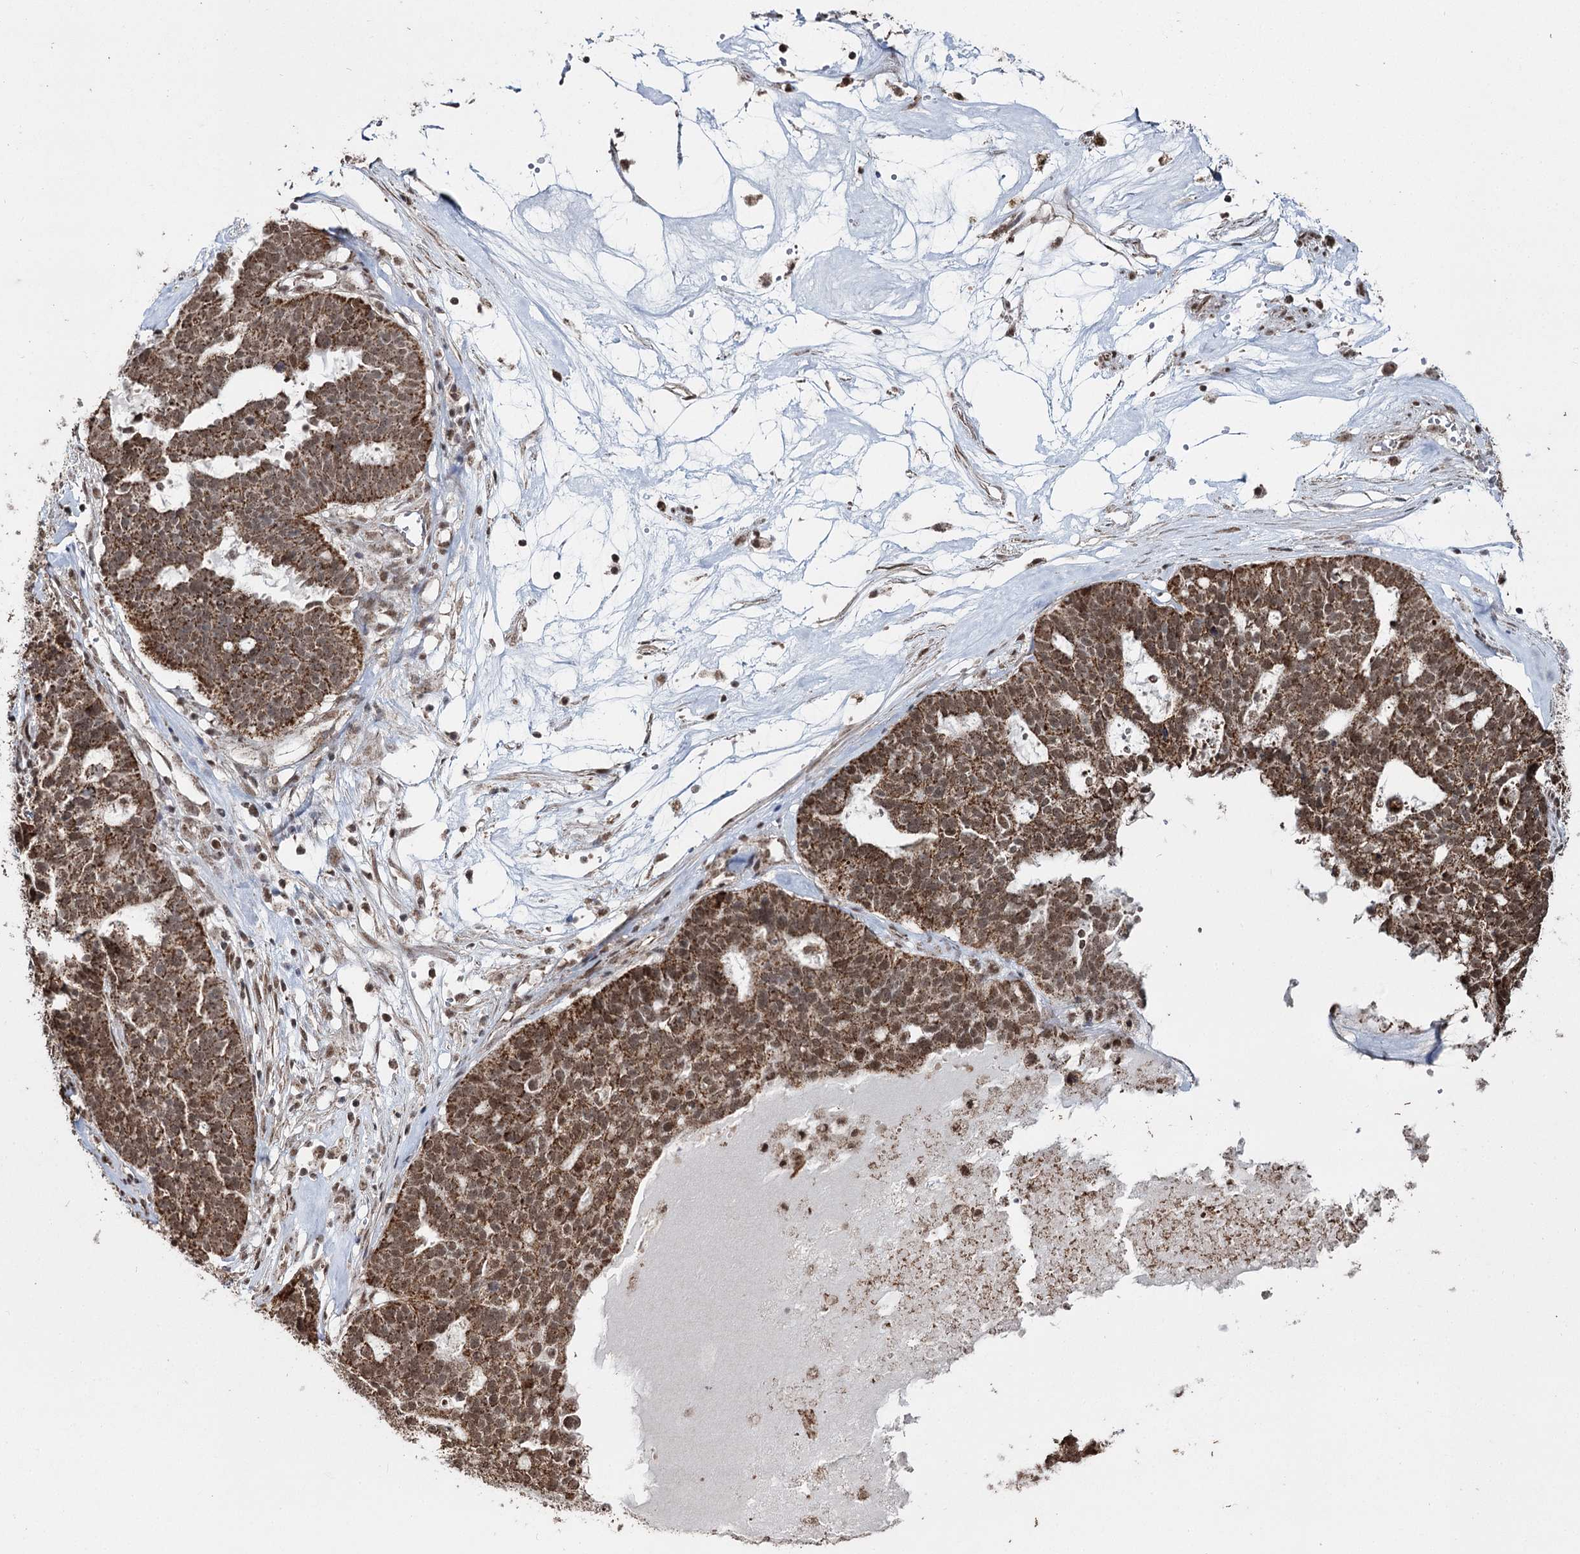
{"staining": {"intensity": "moderate", "quantity": ">75%", "location": "cytoplasmic/membranous,nuclear"}, "tissue": "ovarian cancer", "cell_type": "Tumor cells", "image_type": "cancer", "snomed": [{"axis": "morphology", "description": "Cystadenocarcinoma, serous, NOS"}, {"axis": "topography", "description": "Ovary"}], "caption": "Tumor cells show medium levels of moderate cytoplasmic/membranous and nuclear staining in approximately >75% of cells in ovarian cancer.", "gene": "PDHX", "patient": {"sex": "female", "age": 59}}